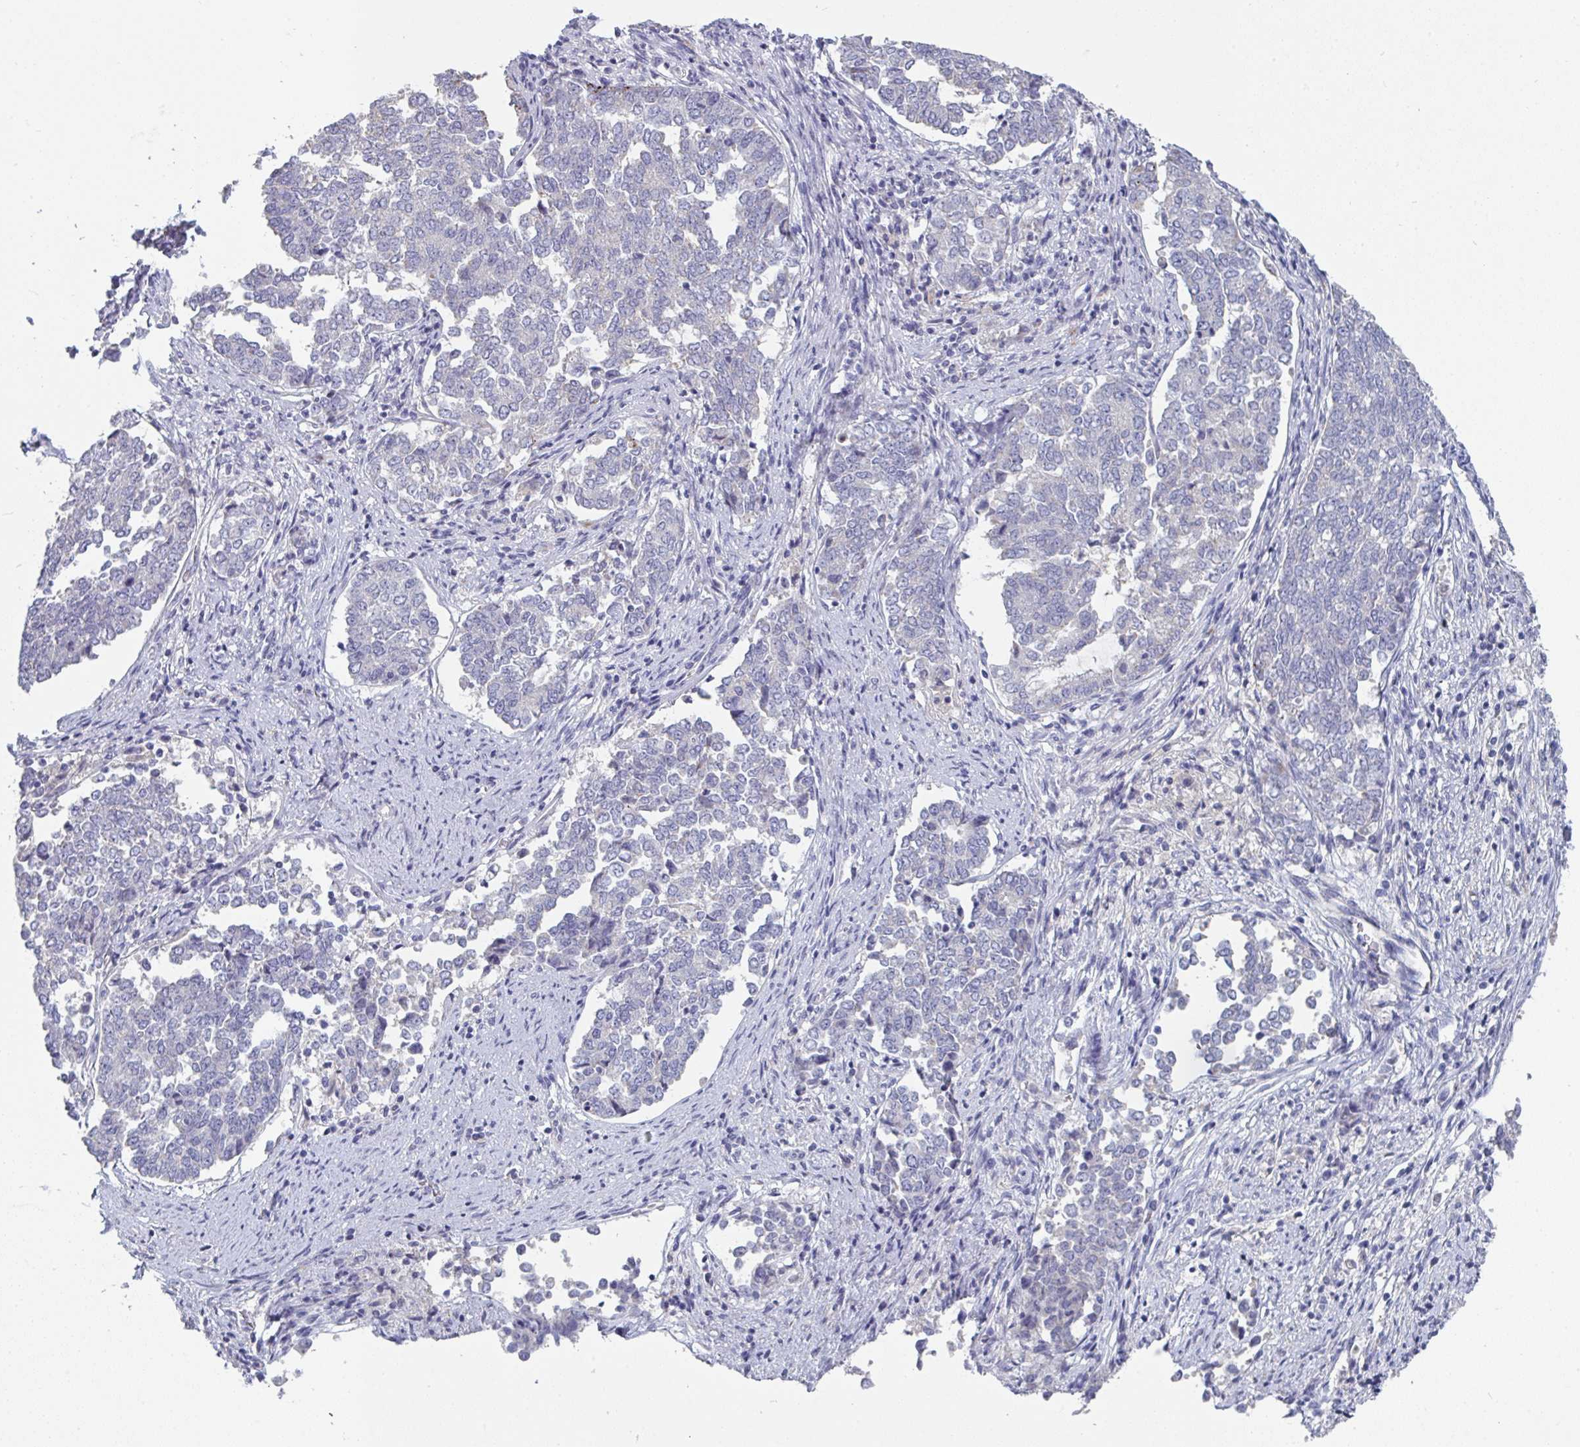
{"staining": {"intensity": "negative", "quantity": "none", "location": "none"}, "tissue": "endometrial cancer", "cell_type": "Tumor cells", "image_type": "cancer", "snomed": [{"axis": "morphology", "description": "Adenocarcinoma, NOS"}, {"axis": "topography", "description": "Endometrium"}], "caption": "Tumor cells are negative for protein expression in human adenocarcinoma (endometrial).", "gene": "HGFAC", "patient": {"sex": "female", "age": 80}}